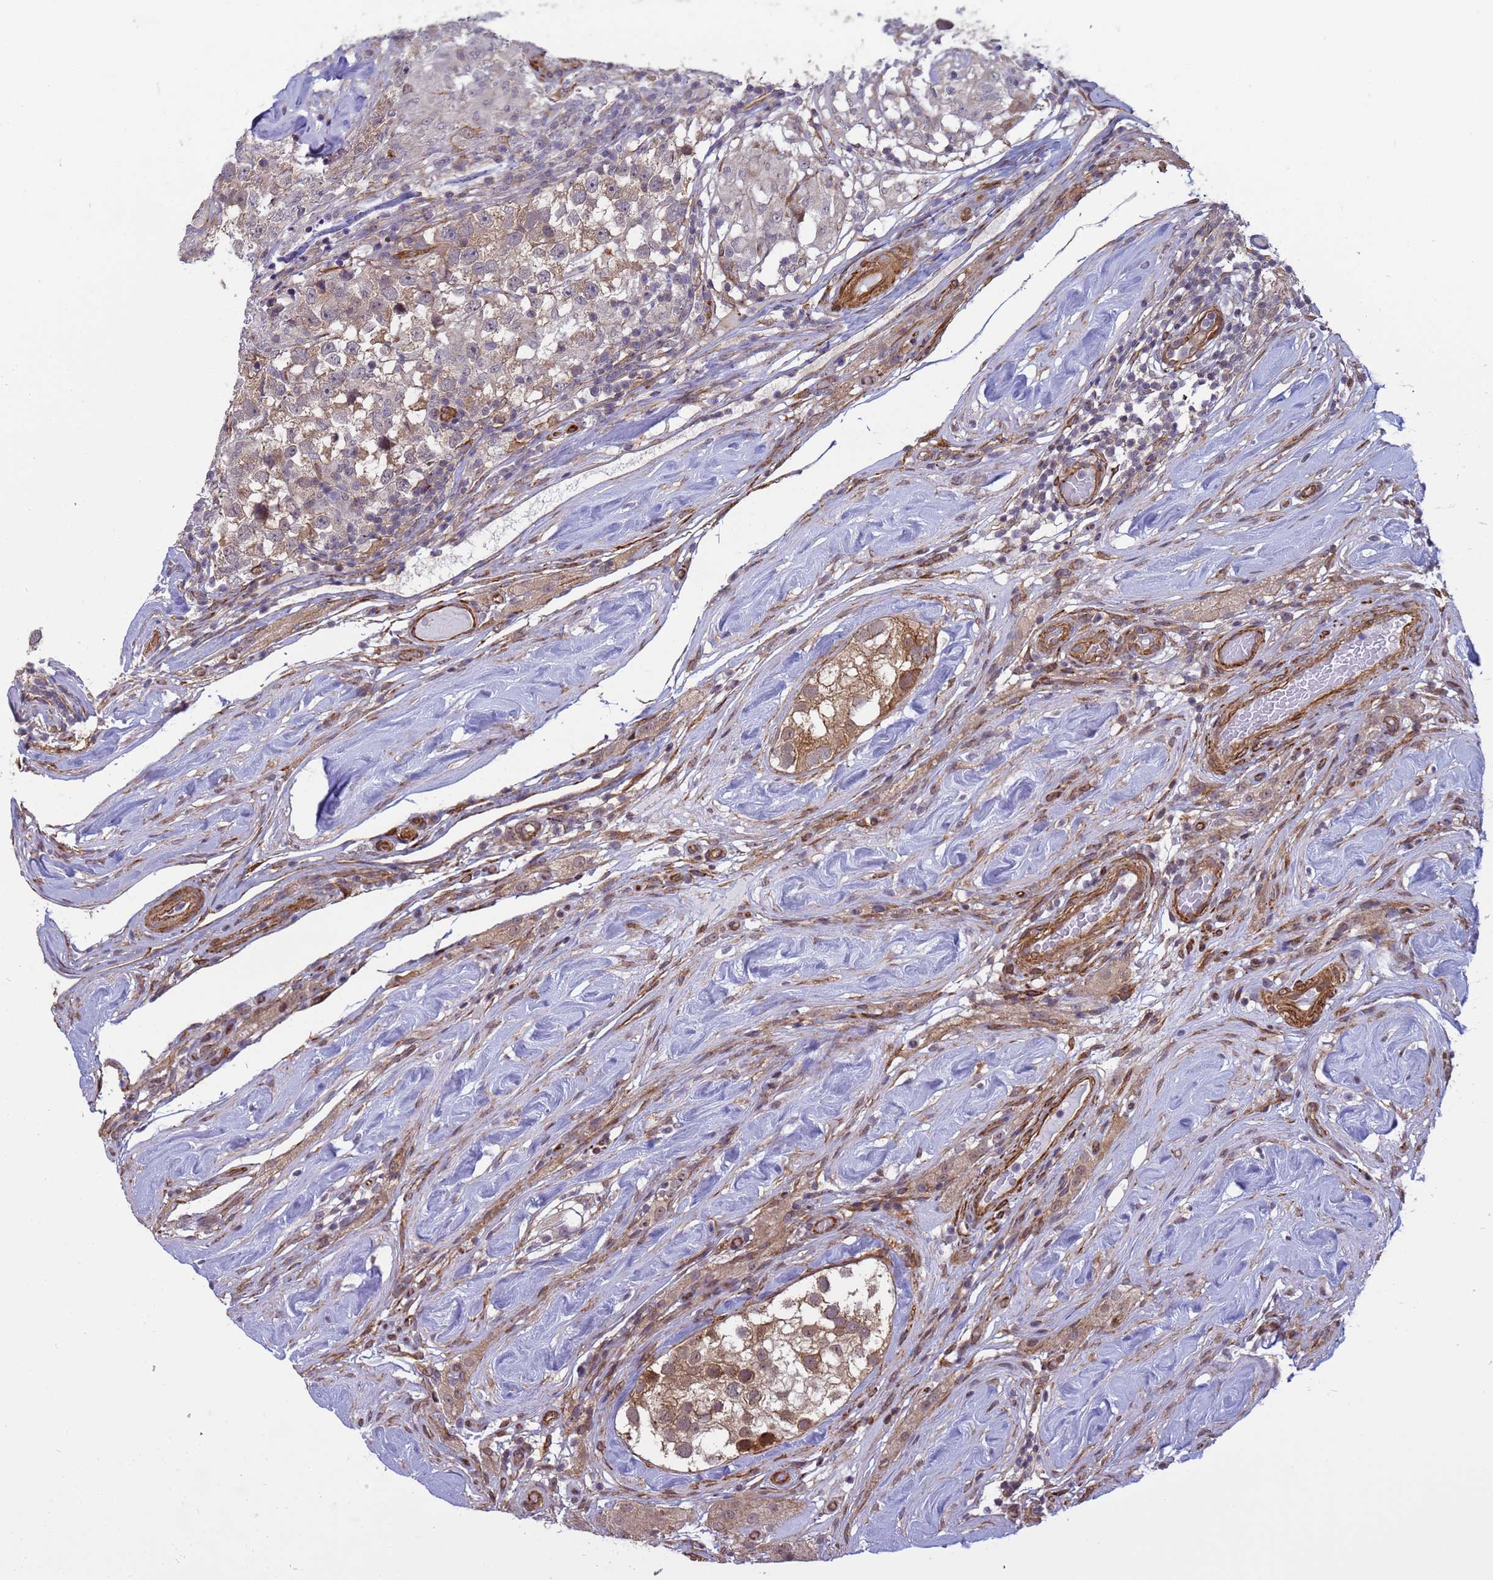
{"staining": {"intensity": "weak", "quantity": ">75%", "location": "cytoplasmic/membranous"}, "tissue": "testis cancer", "cell_type": "Tumor cells", "image_type": "cancer", "snomed": [{"axis": "morphology", "description": "Seminoma, NOS"}, {"axis": "topography", "description": "Testis"}], "caption": "Immunohistochemistry (IHC) histopathology image of neoplastic tissue: testis cancer (seminoma) stained using immunohistochemistry (IHC) reveals low levels of weak protein expression localized specifically in the cytoplasmic/membranous of tumor cells, appearing as a cytoplasmic/membranous brown color.", "gene": "ITGB4", "patient": {"sex": "male", "age": 46}}